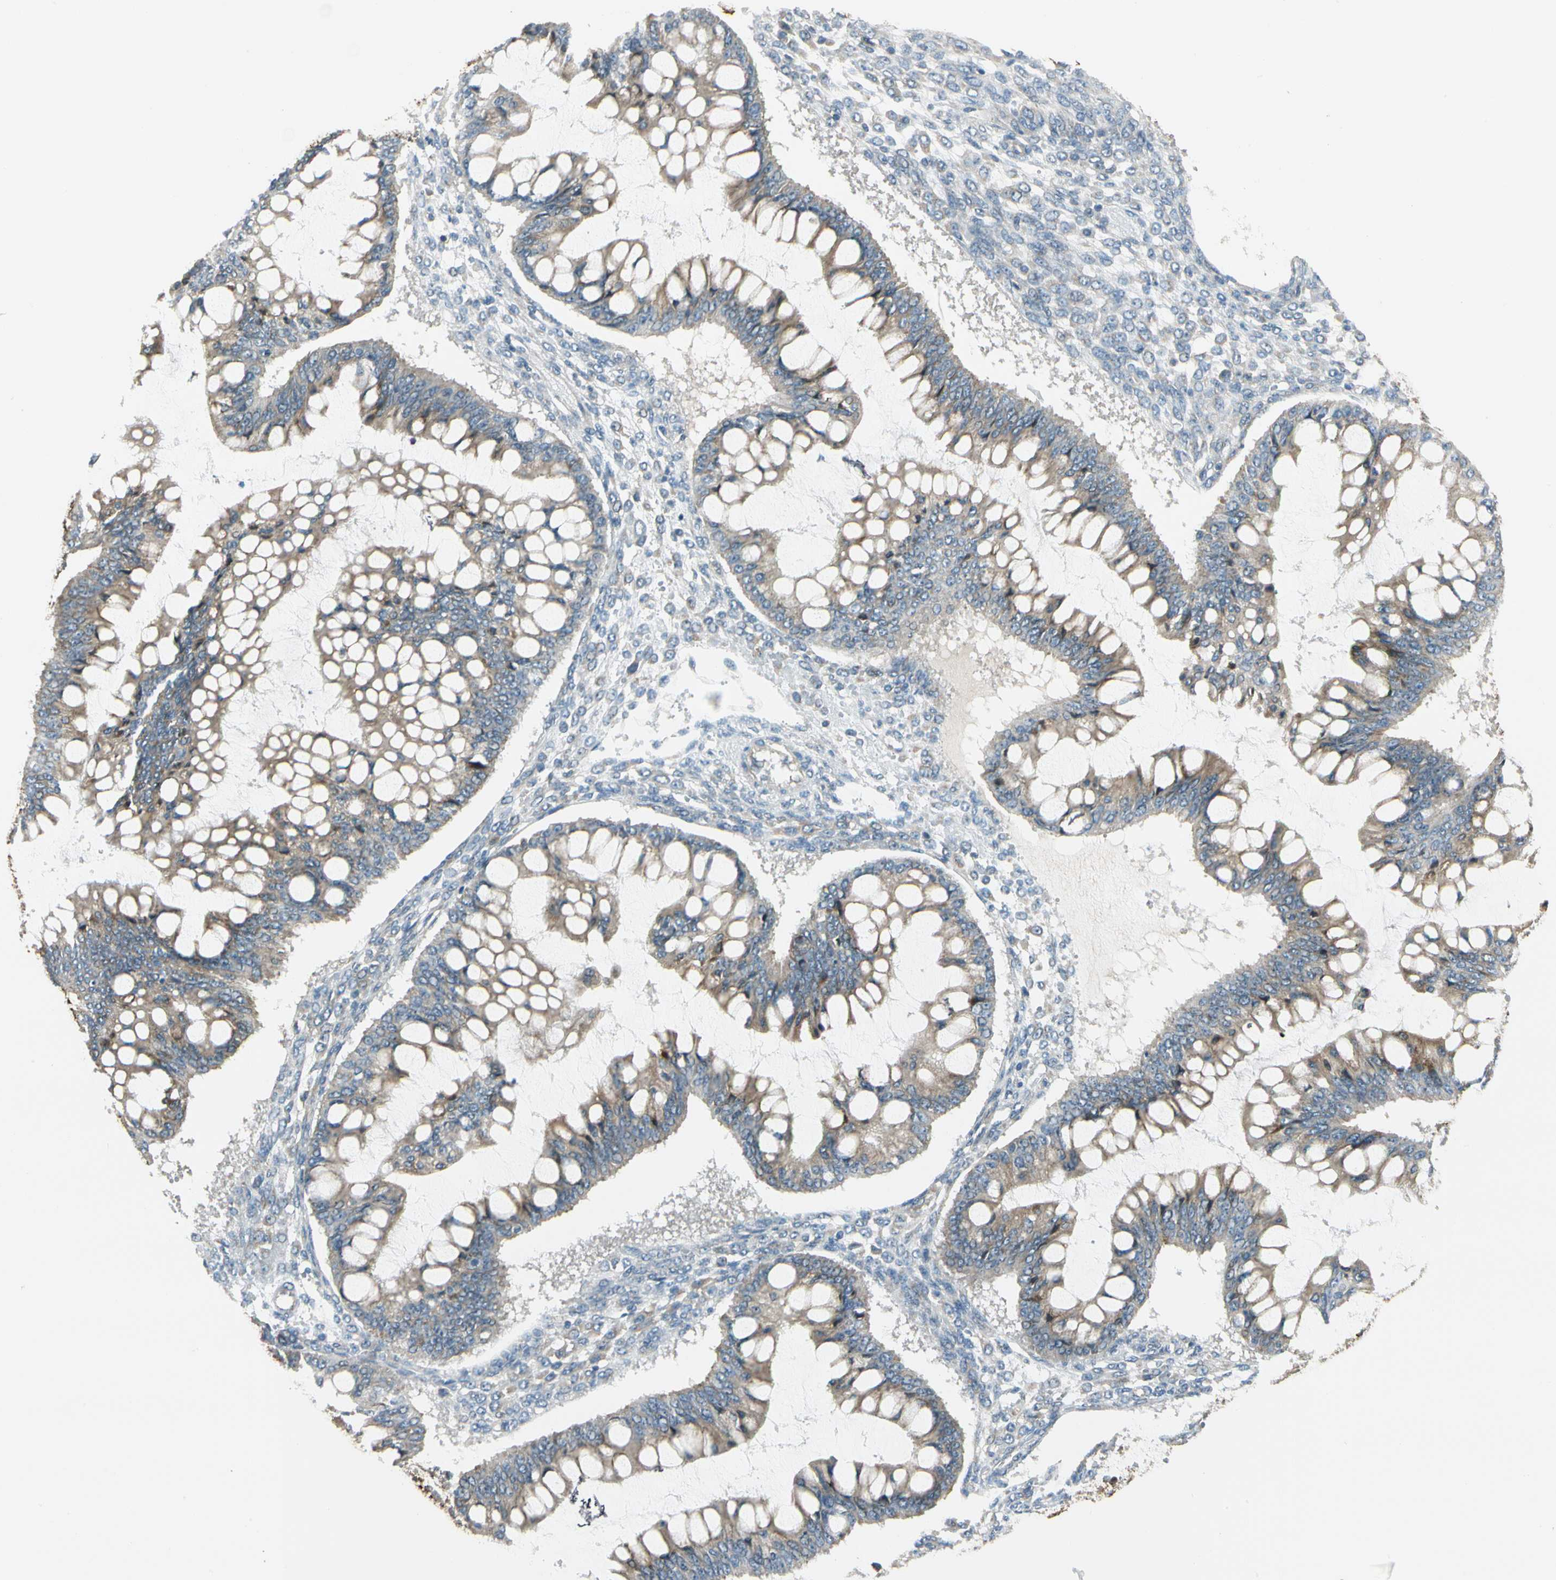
{"staining": {"intensity": "weak", "quantity": ">75%", "location": "cytoplasmic/membranous"}, "tissue": "ovarian cancer", "cell_type": "Tumor cells", "image_type": "cancer", "snomed": [{"axis": "morphology", "description": "Cystadenocarcinoma, mucinous, NOS"}, {"axis": "topography", "description": "Ovary"}], "caption": "A high-resolution image shows immunohistochemistry staining of ovarian cancer (mucinous cystadenocarcinoma), which exhibits weak cytoplasmic/membranous positivity in approximately >75% of tumor cells. Ihc stains the protein in brown and the nuclei are stained blue.", "gene": "BNIP1", "patient": {"sex": "female", "age": 73}}